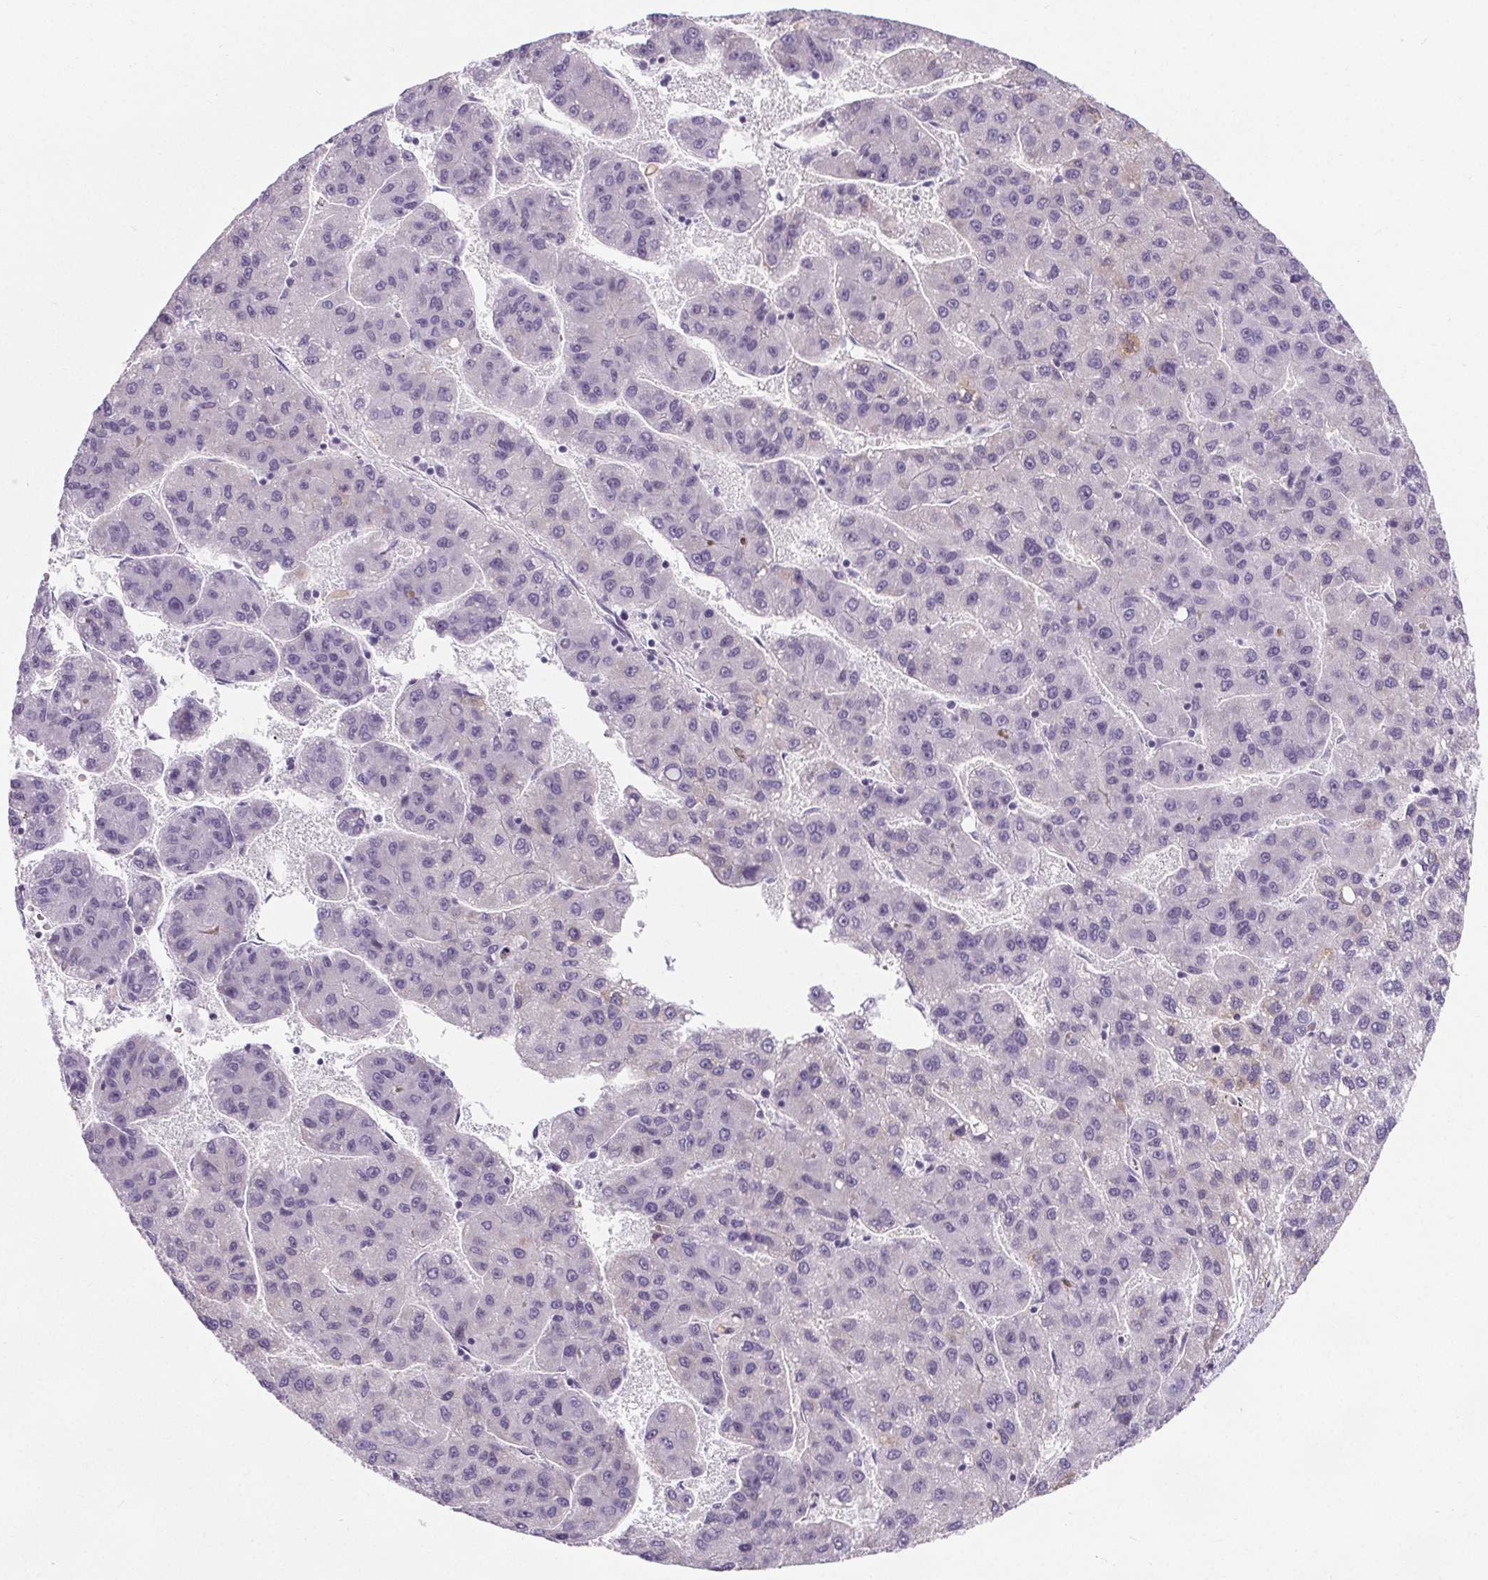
{"staining": {"intensity": "weak", "quantity": "<25%", "location": "cytoplasmic/membranous"}, "tissue": "liver cancer", "cell_type": "Tumor cells", "image_type": "cancer", "snomed": [{"axis": "morphology", "description": "Carcinoma, Hepatocellular, NOS"}, {"axis": "topography", "description": "Liver"}], "caption": "This is a image of IHC staining of hepatocellular carcinoma (liver), which shows no positivity in tumor cells.", "gene": "ELAVL2", "patient": {"sex": "female", "age": 82}}